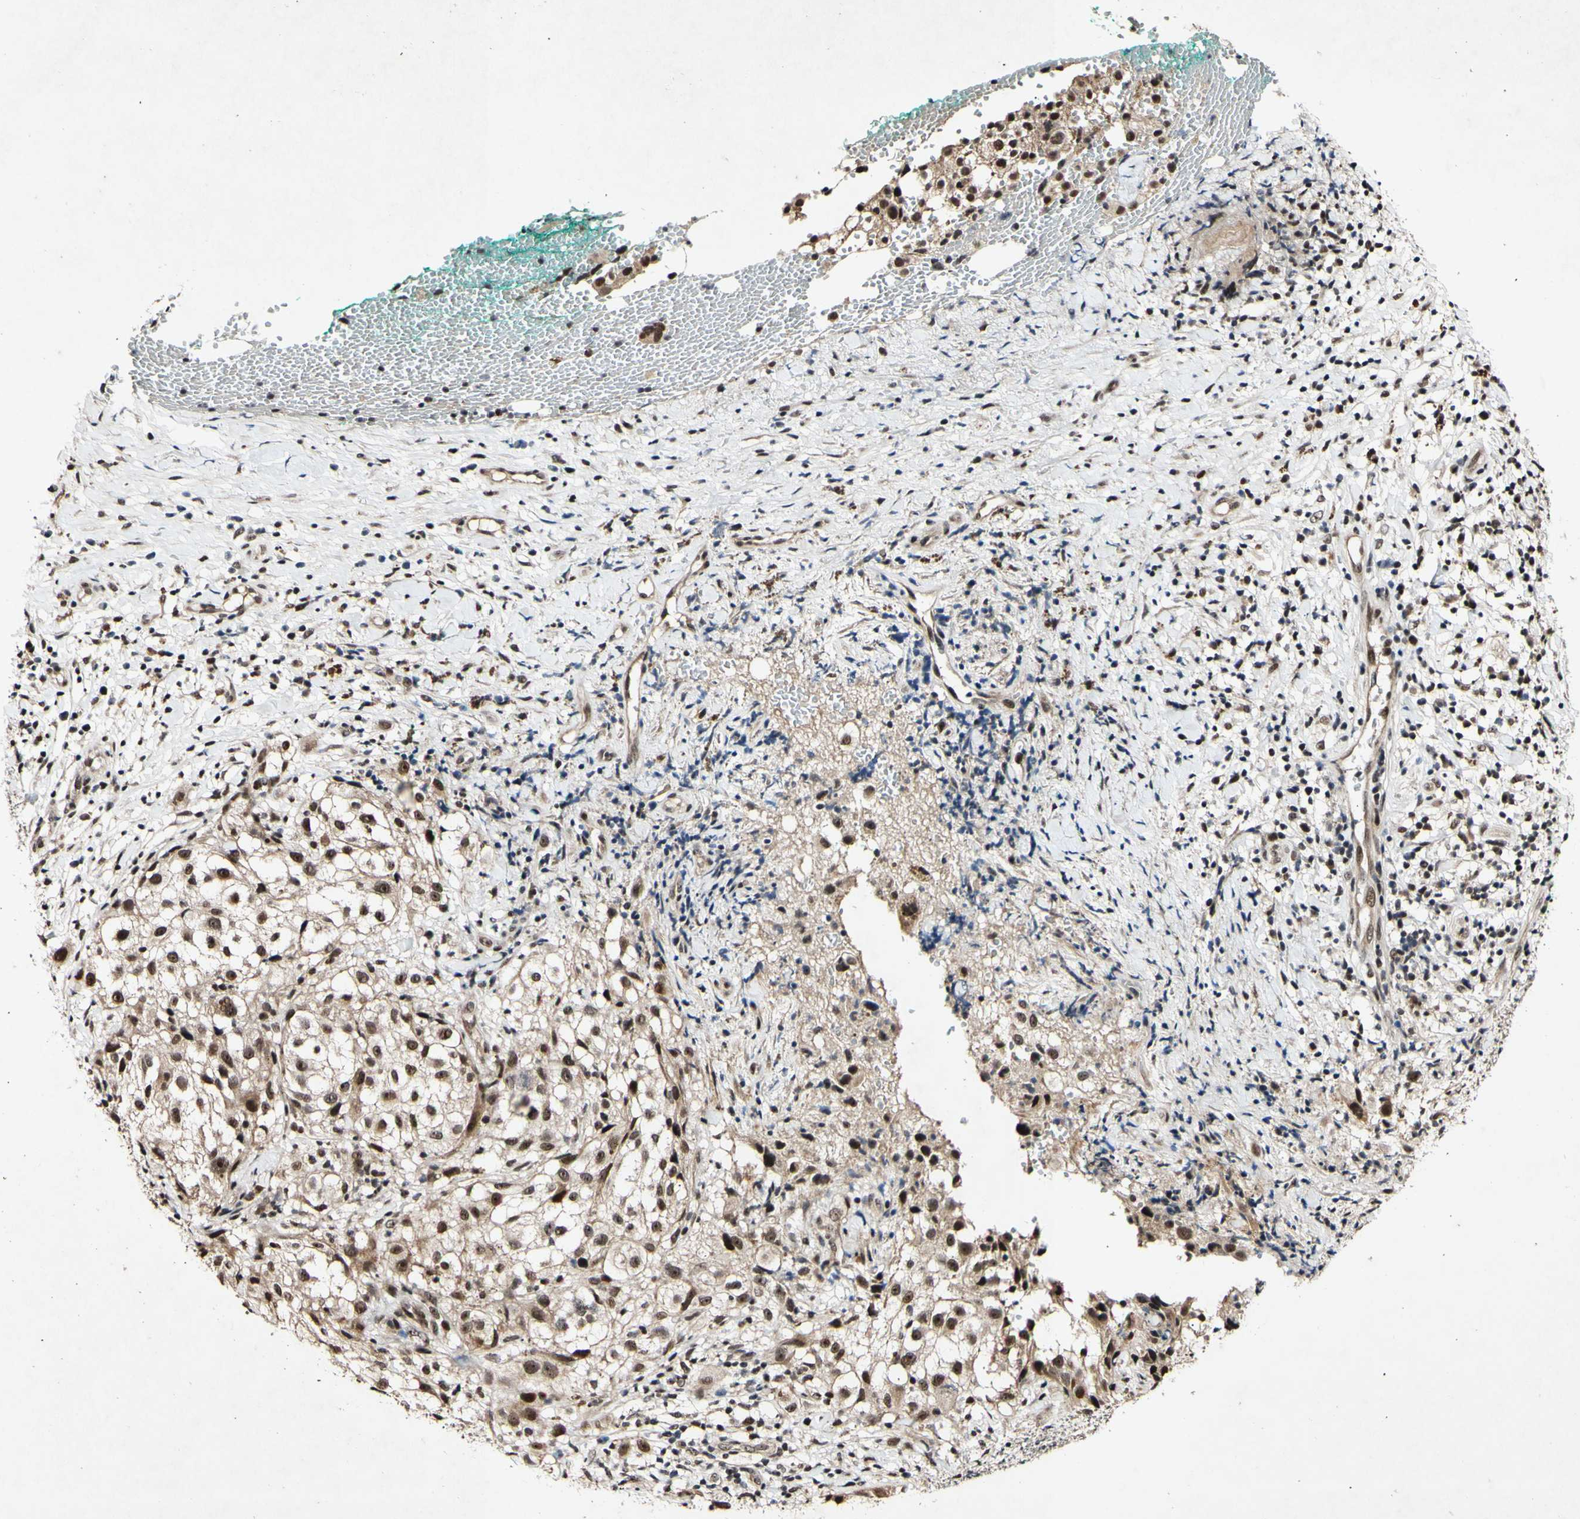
{"staining": {"intensity": "moderate", "quantity": ">75%", "location": "cytoplasmic/membranous,nuclear"}, "tissue": "melanoma", "cell_type": "Tumor cells", "image_type": "cancer", "snomed": [{"axis": "morphology", "description": "Necrosis, NOS"}, {"axis": "morphology", "description": "Malignant melanoma, NOS"}, {"axis": "topography", "description": "Skin"}], "caption": "Tumor cells display medium levels of moderate cytoplasmic/membranous and nuclear staining in about >75% of cells in melanoma. (DAB IHC, brown staining for protein, blue staining for nuclei).", "gene": "POLR2F", "patient": {"sex": "female", "age": 87}}